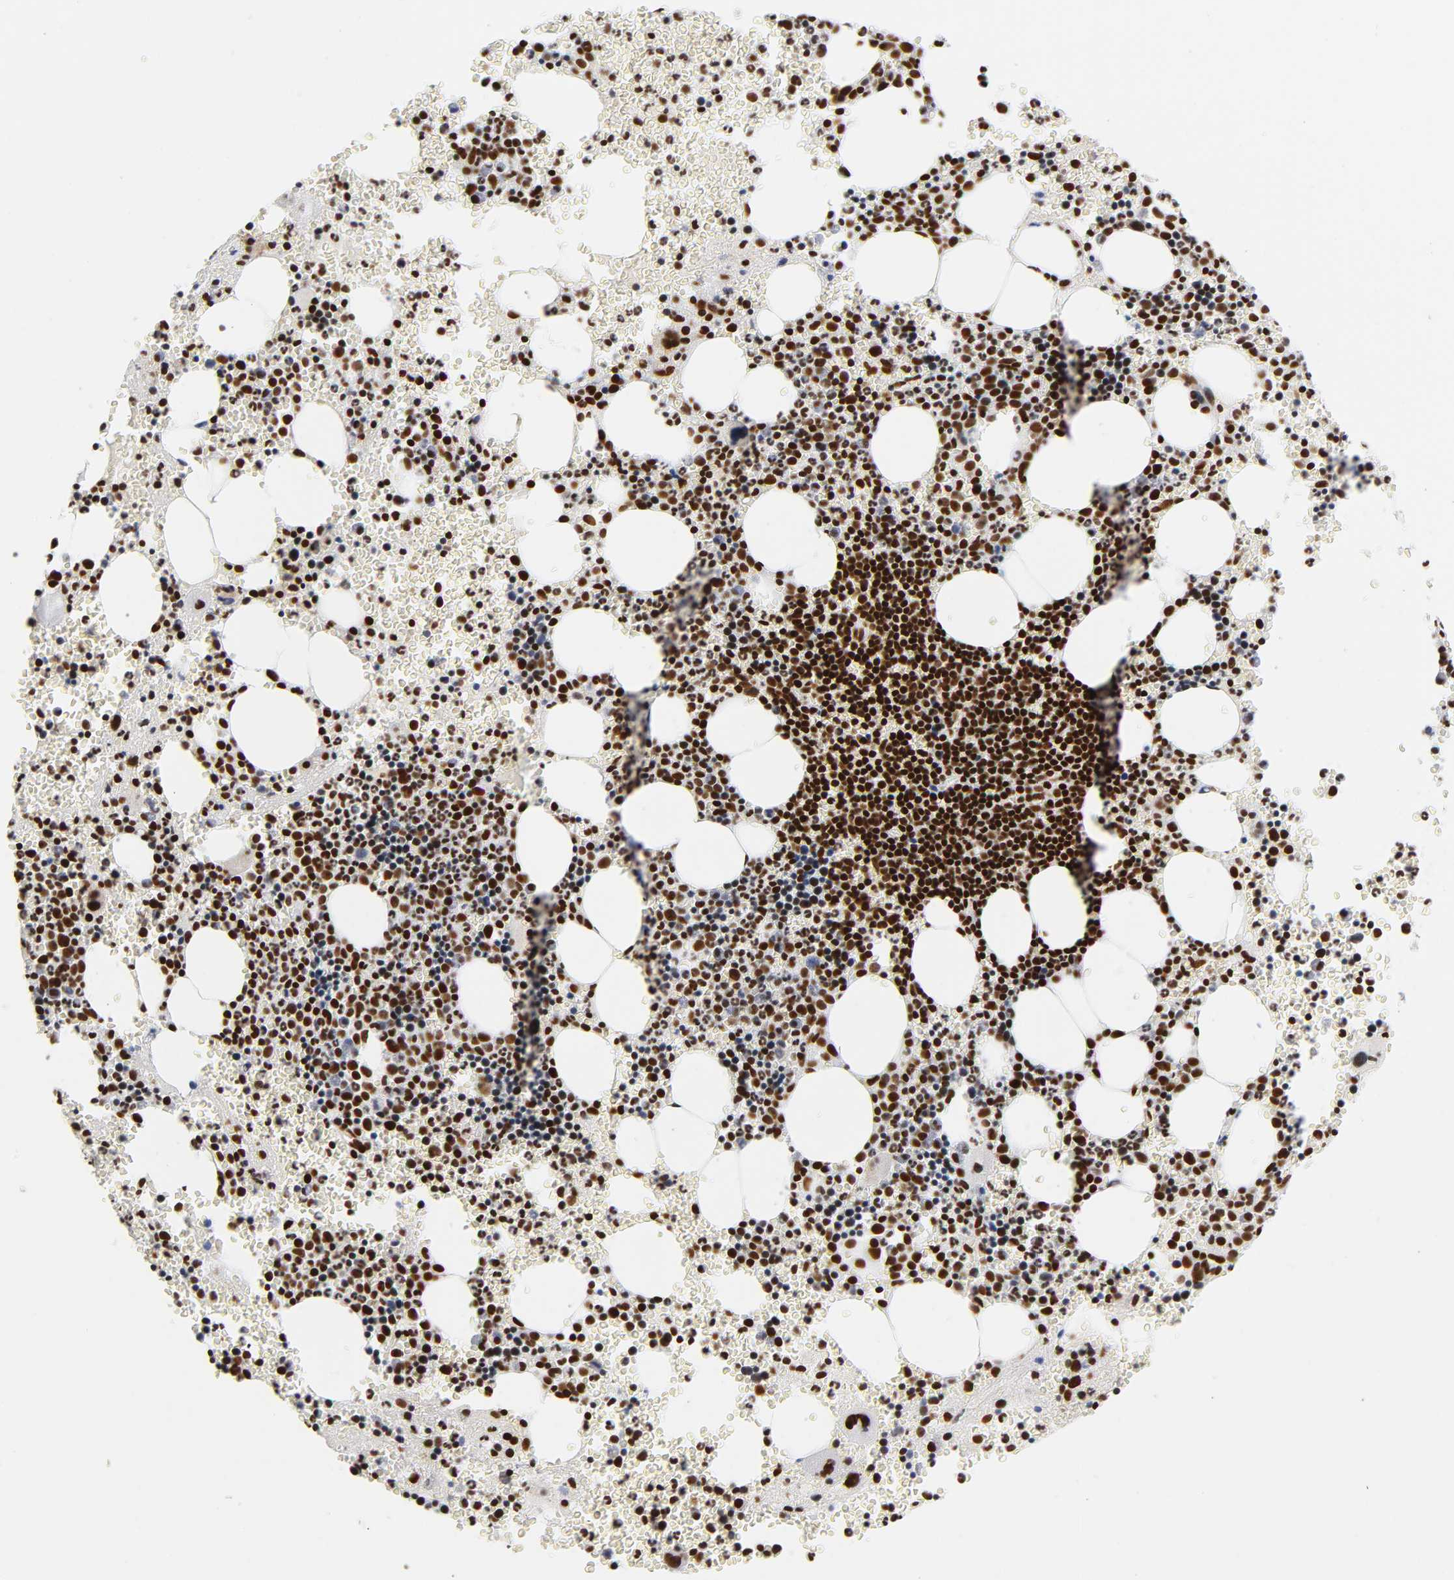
{"staining": {"intensity": "strong", "quantity": ">75%", "location": "nuclear"}, "tissue": "bone marrow", "cell_type": "Hematopoietic cells", "image_type": "normal", "snomed": [{"axis": "morphology", "description": "Normal tissue, NOS"}, {"axis": "topography", "description": "Bone marrow"}], "caption": "Hematopoietic cells demonstrate high levels of strong nuclear positivity in about >75% of cells in benign bone marrow.", "gene": "XRCC6", "patient": {"sex": "female", "age": 68}}